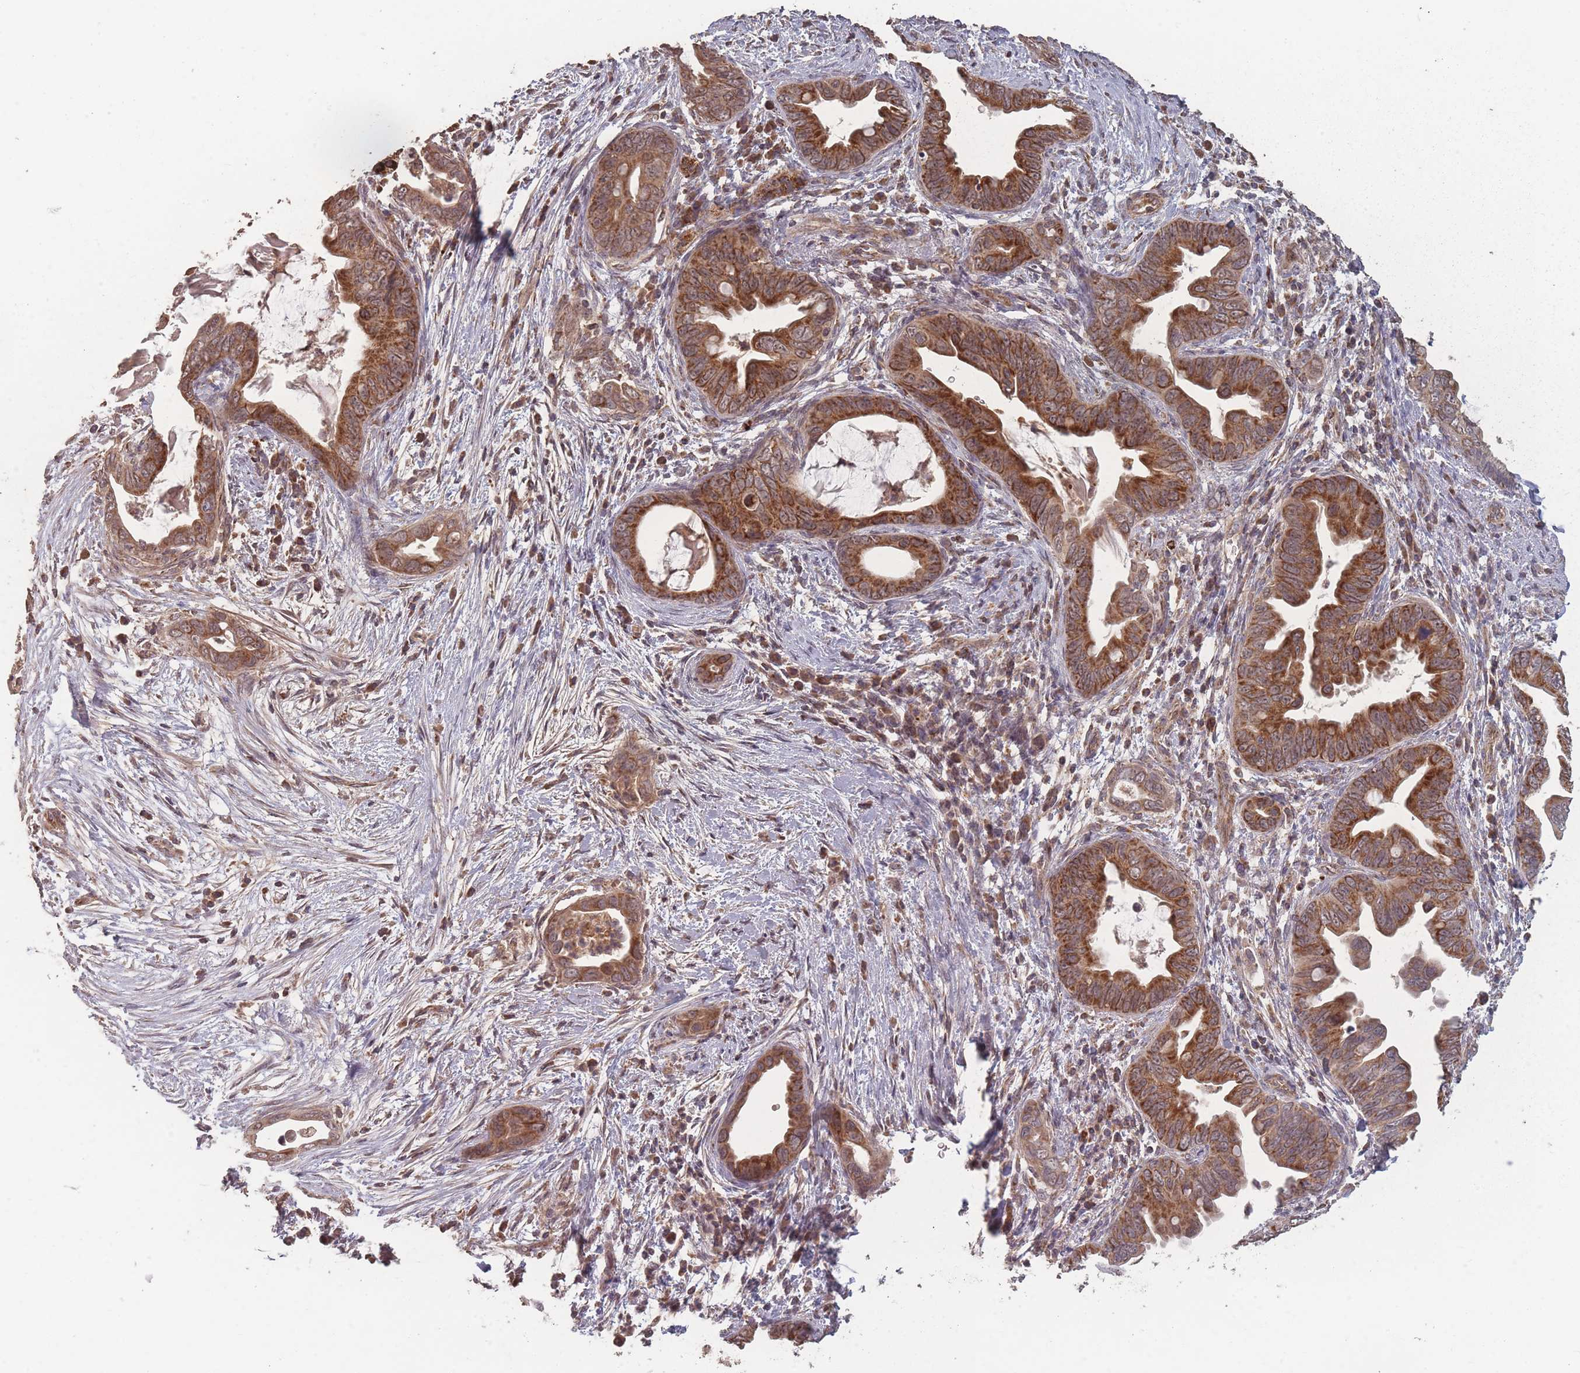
{"staining": {"intensity": "strong", "quantity": ">75%", "location": "cytoplasmic/membranous"}, "tissue": "pancreatic cancer", "cell_type": "Tumor cells", "image_type": "cancer", "snomed": [{"axis": "morphology", "description": "Adenocarcinoma, NOS"}, {"axis": "topography", "description": "Pancreas"}], "caption": "Strong cytoplasmic/membranous protein expression is present in about >75% of tumor cells in pancreatic adenocarcinoma.", "gene": "LYRM7", "patient": {"sex": "male", "age": 75}}